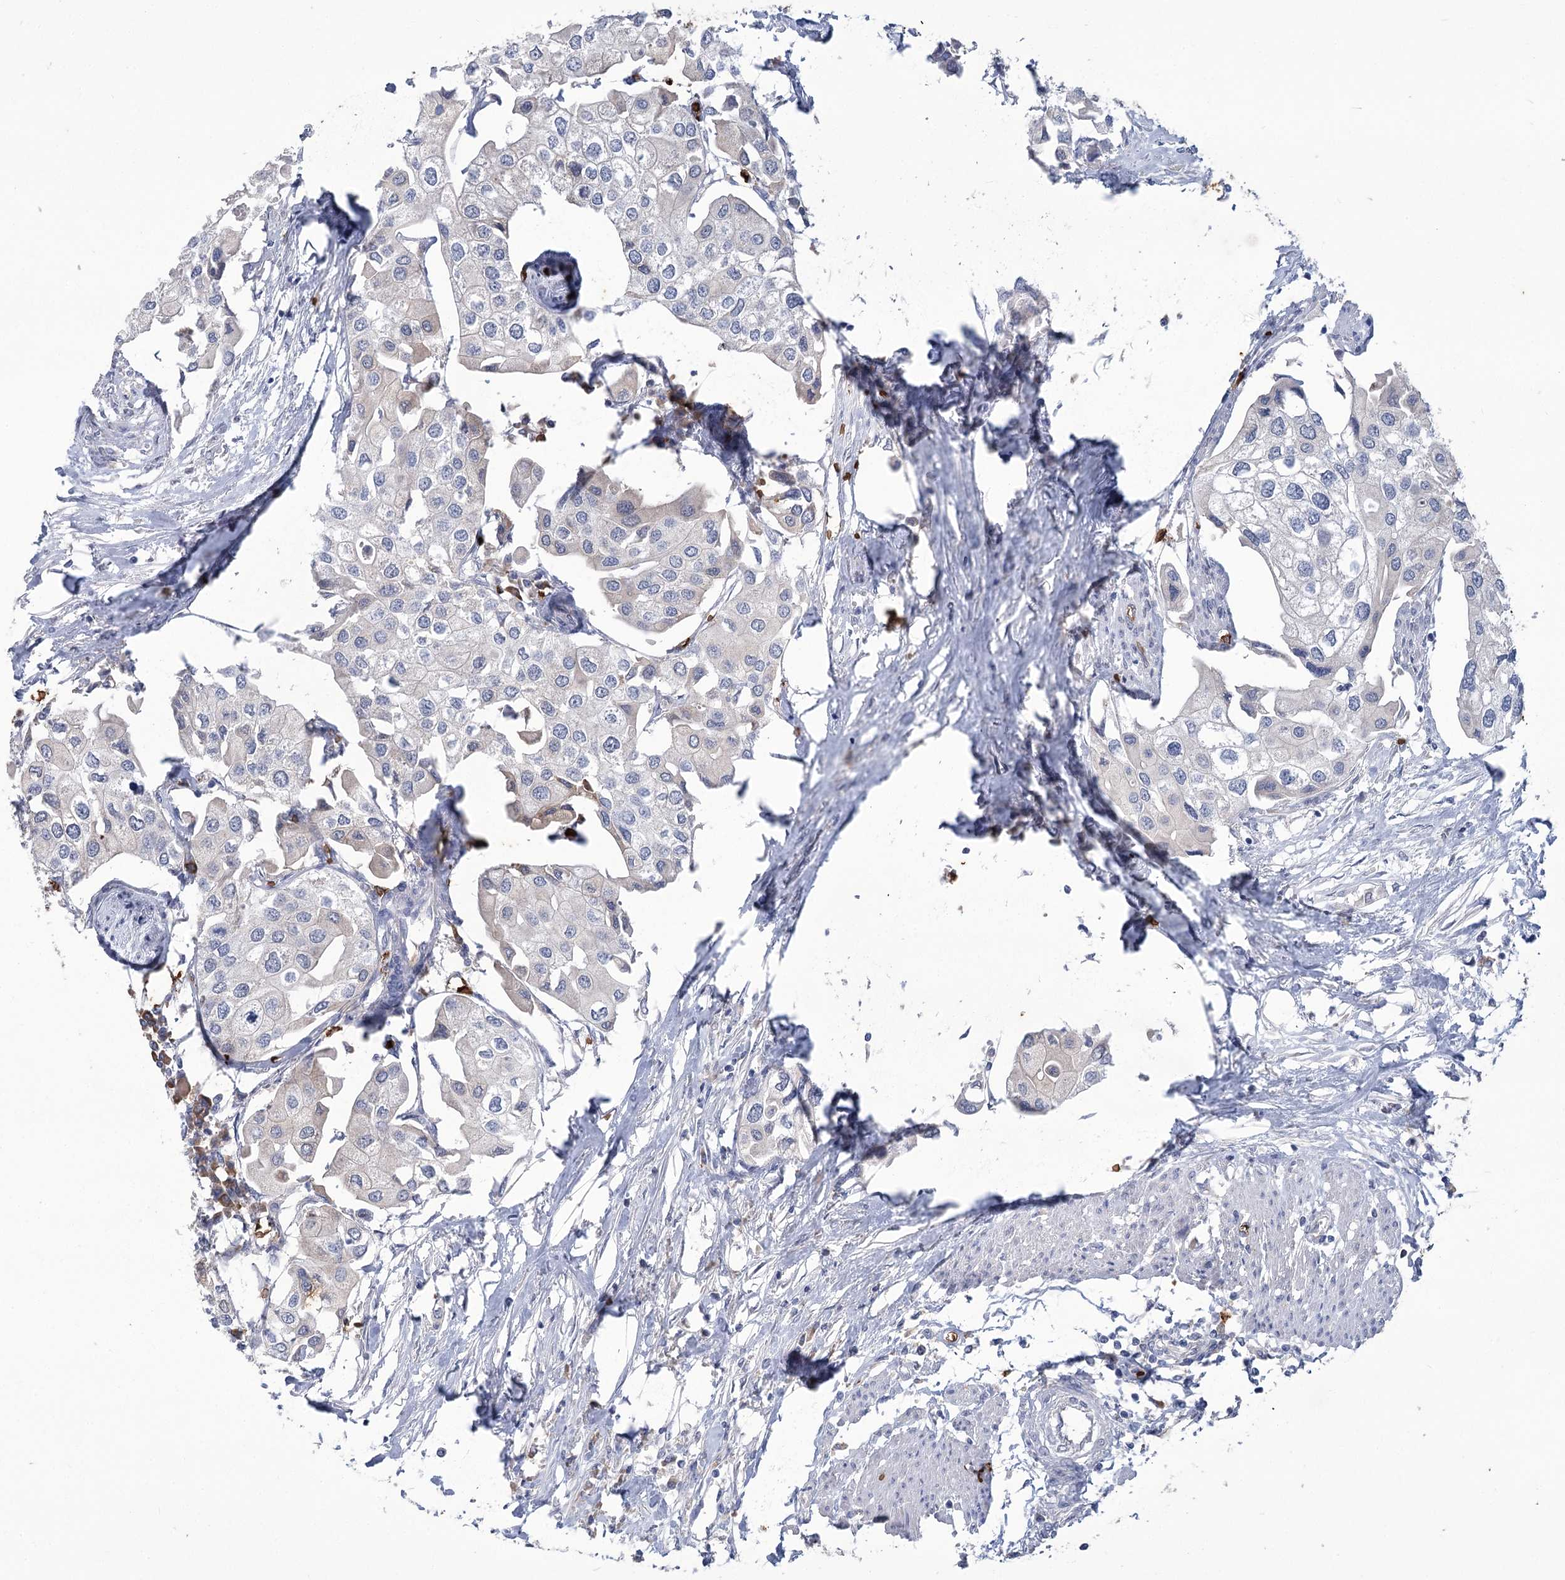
{"staining": {"intensity": "negative", "quantity": "none", "location": "none"}, "tissue": "urothelial cancer", "cell_type": "Tumor cells", "image_type": "cancer", "snomed": [{"axis": "morphology", "description": "Urothelial carcinoma, High grade"}, {"axis": "topography", "description": "Urinary bladder"}], "caption": "Immunohistochemistry (IHC) histopathology image of urothelial carcinoma (high-grade) stained for a protein (brown), which displays no positivity in tumor cells. (DAB (3,3'-diaminobenzidine) IHC visualized using brightfield microscopy, high magnification).", "gene": "HBA1", "patient": {"sex": "male", "age": 64}}